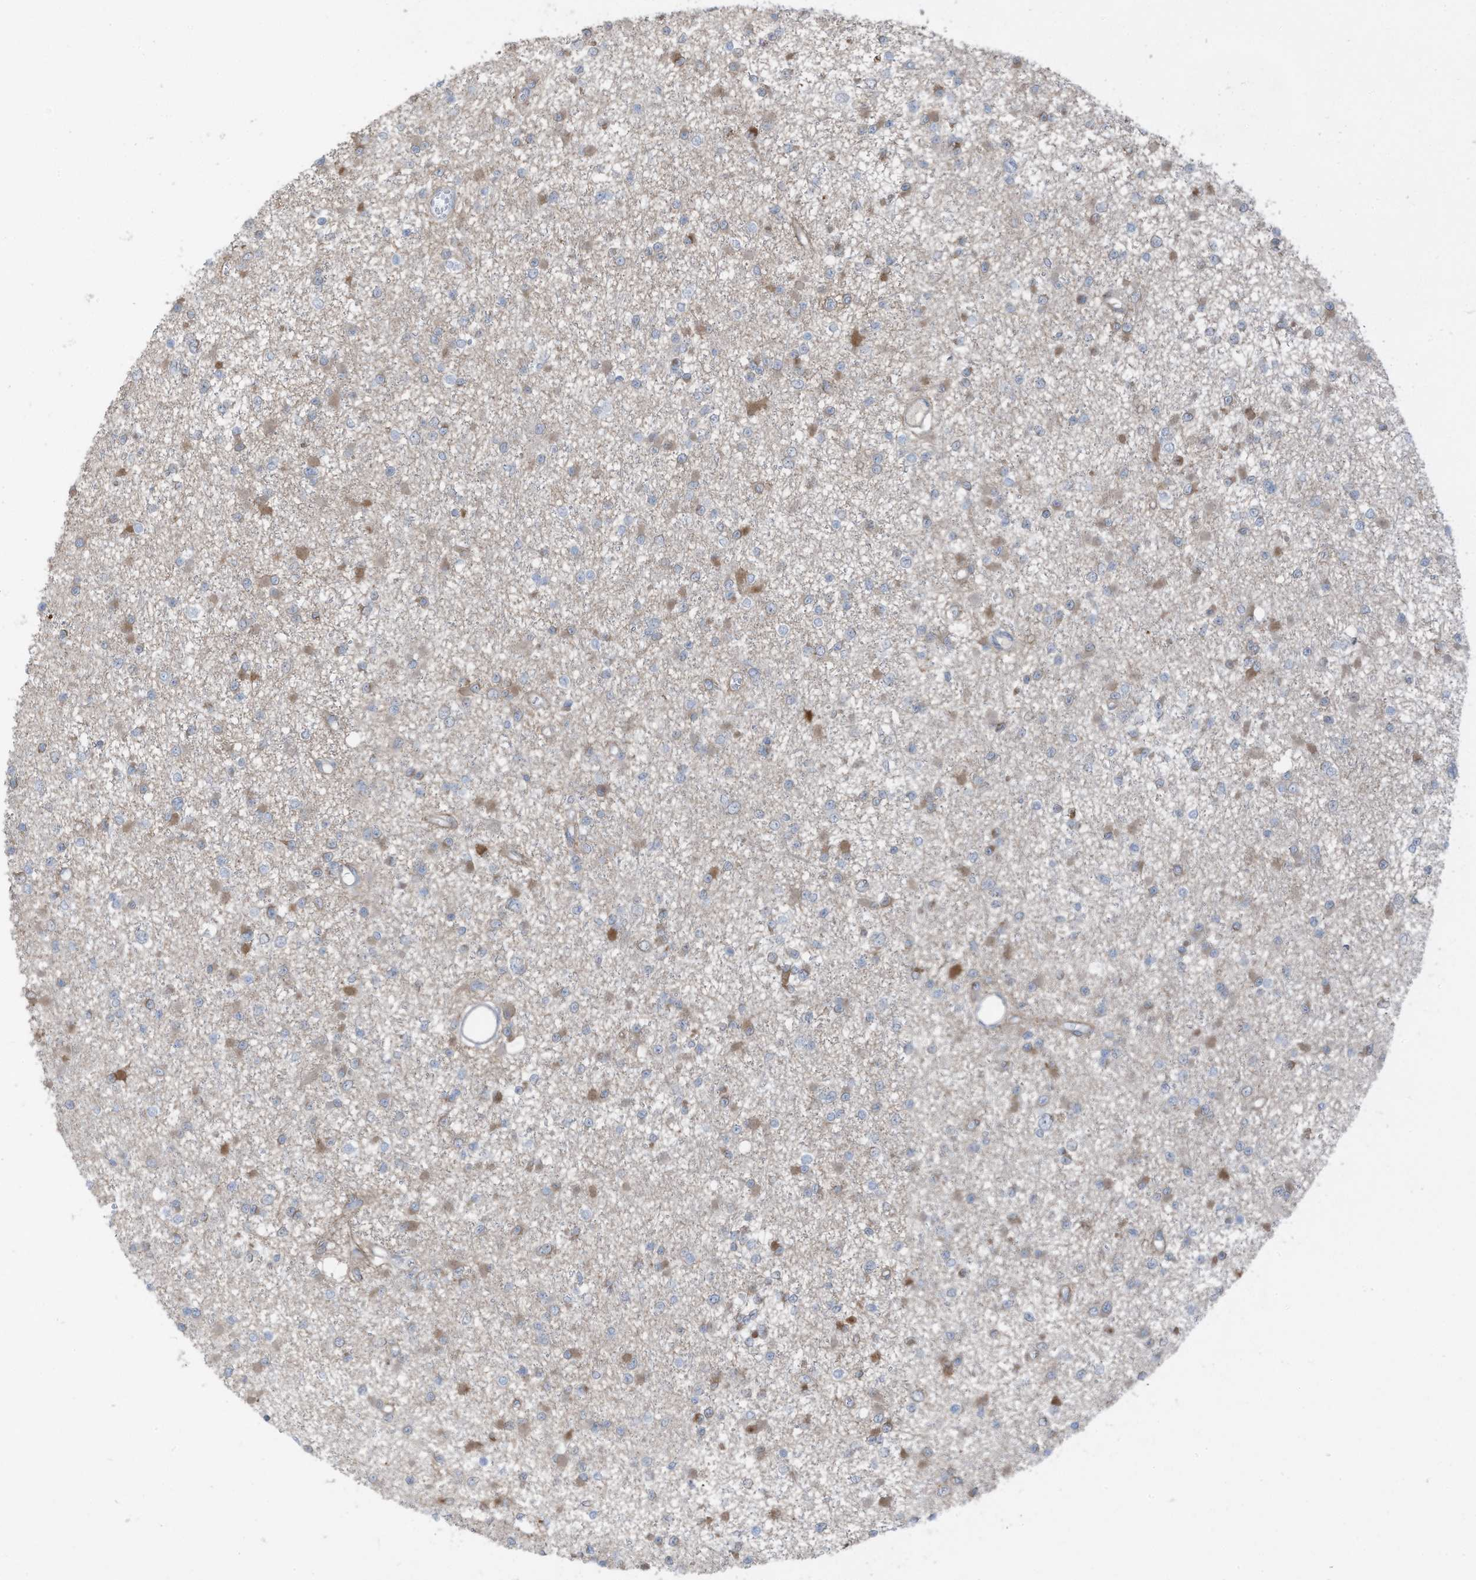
{"staining": {"intensity": "weak", "quantity": "<25%", "location": "cytoplasmic/membranous"}, "tissue": "glioma", "cell_type": "Tumor cells", "image_type": "cancer", "snomed": [{"axis": "morphology", "description": "Glioma, malignant, Low grade"}, {"axis": "topography", "description": "Brain"}], "caption": "Tumor cells show no significant staining in glioma. (Immunohistochemistry (ihc), brightfield microscopy, high magnification).", "gene": "ARHGEF33", "patient": {"sex": "female", "age": 22}}